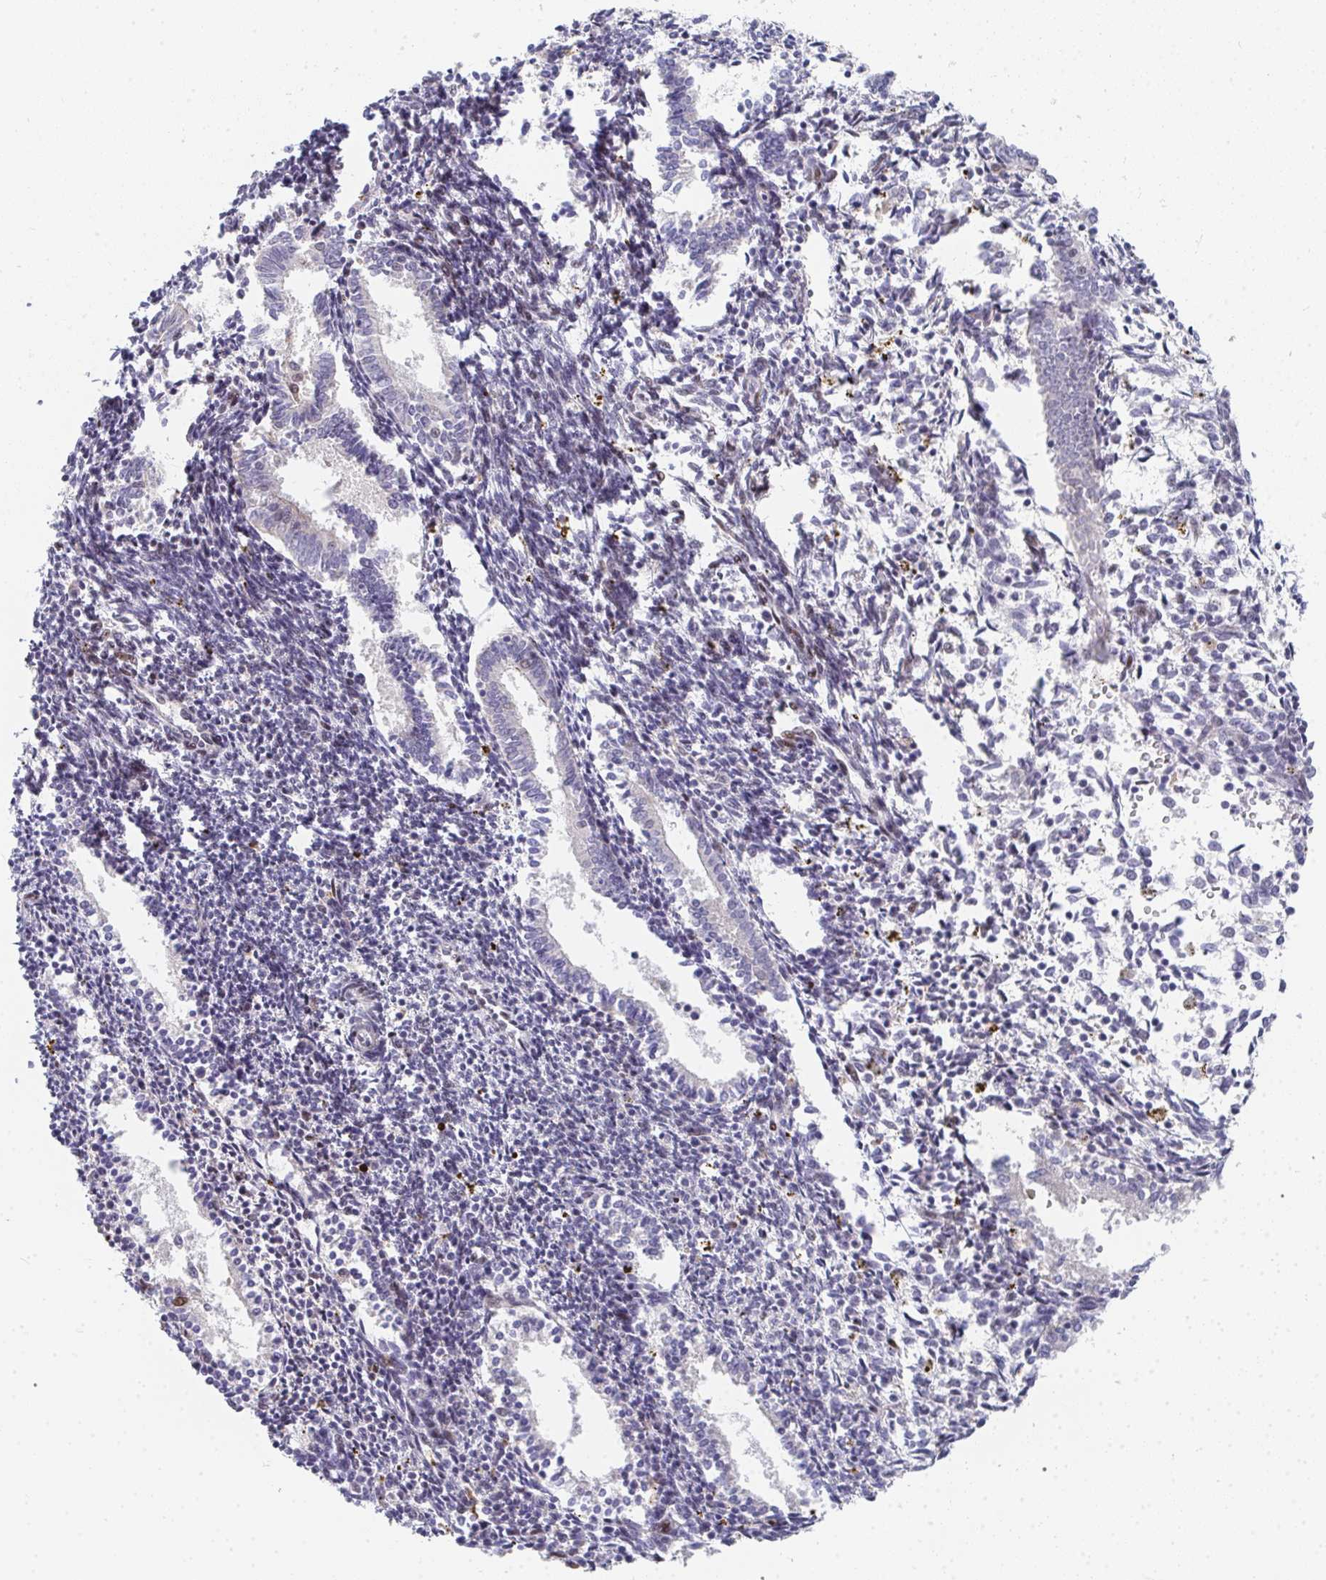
{"staining": {"intensity": "negative", "quantity": "none", "location": "none"}, "tissue": "endometrium", "cell_type": "Cells in endometrial stroma", "image_type": "normal", "snomed": [{"axis": "morphology", "description": "Normal tissue, NOS"}, {"axis": "topography", "description": "Endometrium"}], "caption": "This micrograph is of normal endometrium stained with immunohistochemistry to label a protein in brown with the nuclei are counter-stained blue. There is no positivity in cells in endometrial stroma. (Stains: DAB IHC with hematoxylin counter stain, Microscopy: brightfield microscopy at high magnification).", "gene": "ZIC3", "patient": {"sex": "female", "age": 41}}